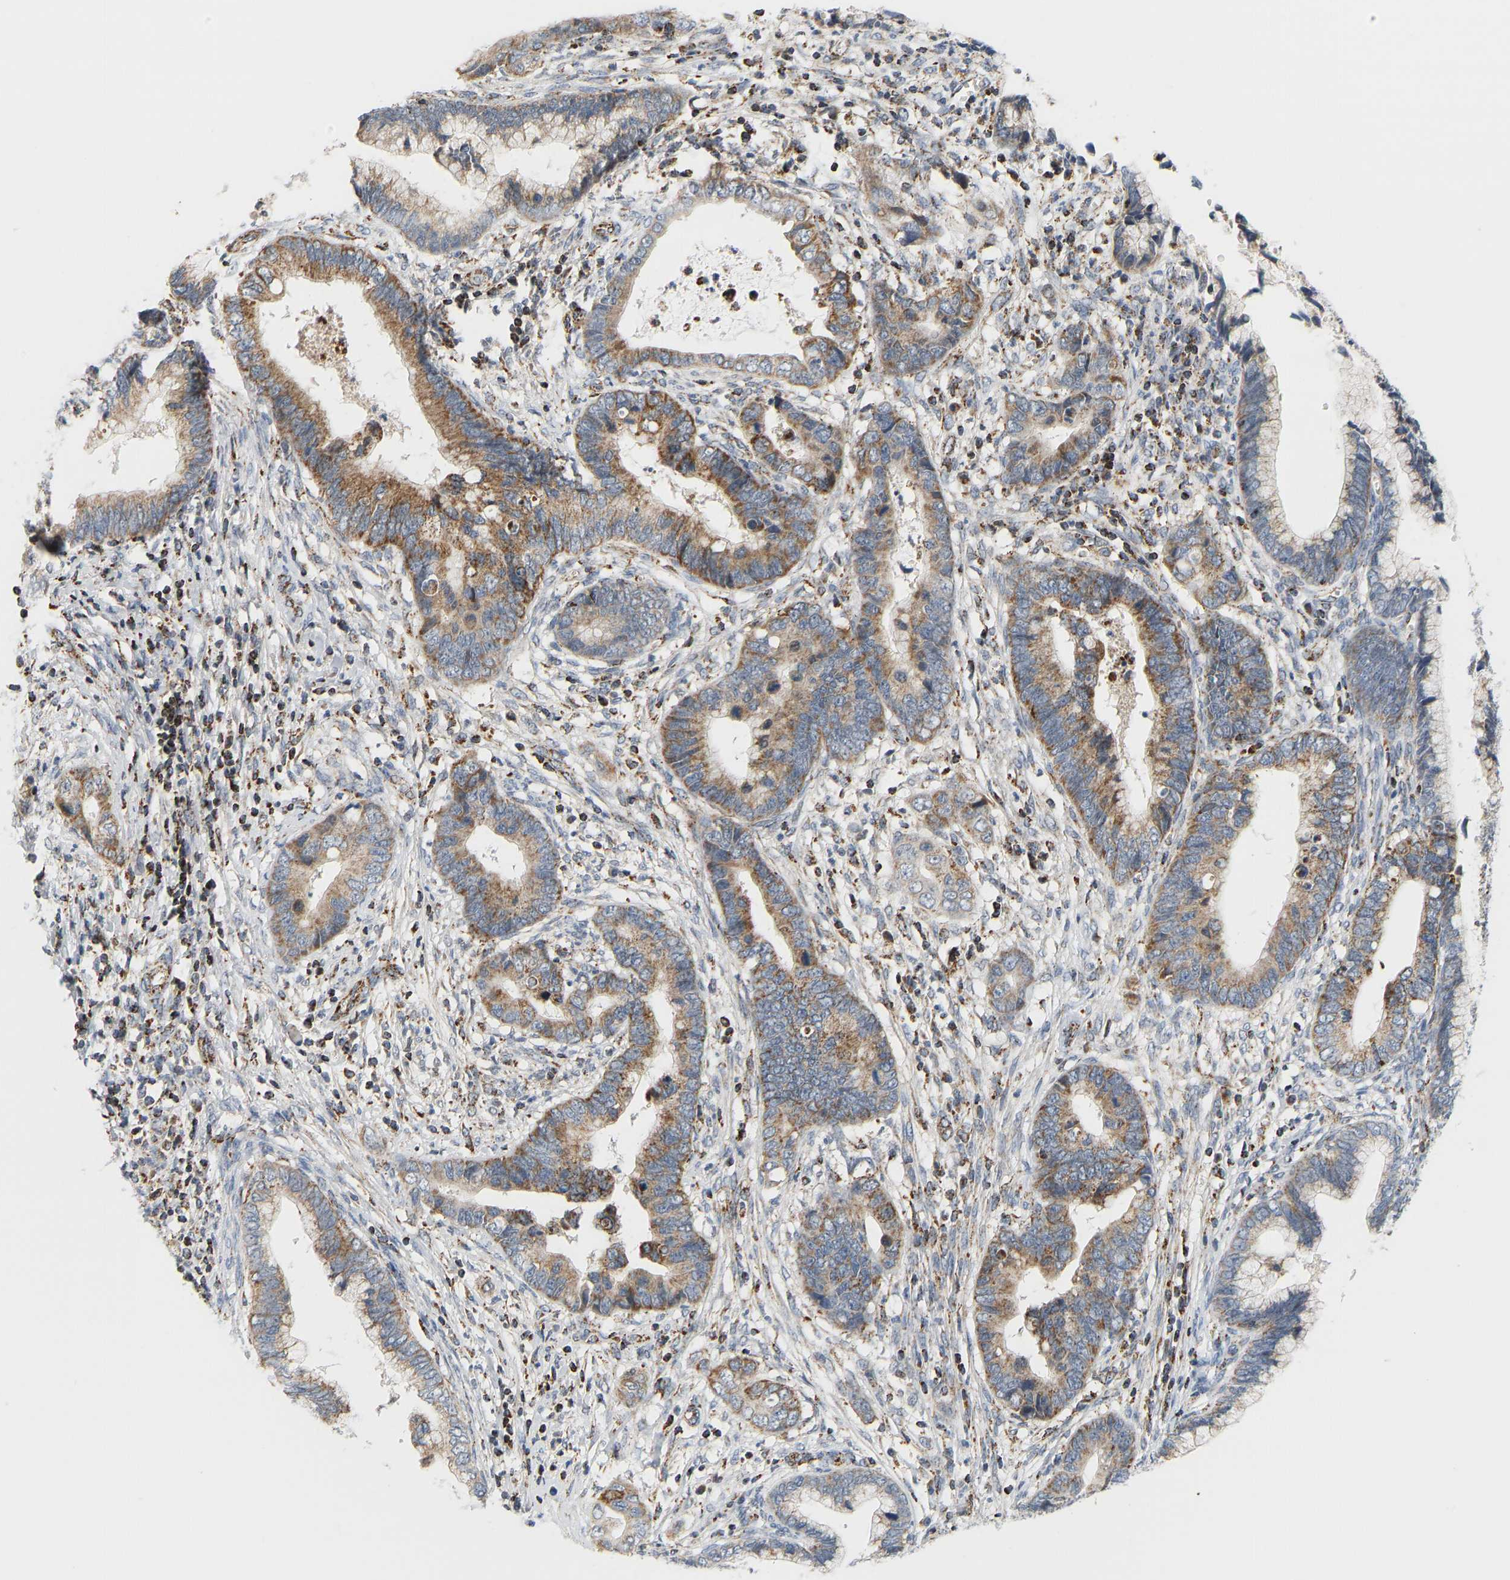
{"staining": {"intensity": "moderate", "quantity": ">75%", "location": "cytoplasmic/membranous"}, "tissue": "cervical cancer", "cell_type": "Tumor cells", "image_type": "cancer", "snomed": [{"axis": "morphology", "description": "Adenocarcinoma, NOS"}, {"axis": "topography", "description": "Cervix"}], "caption": "IHC (DAB) staining of cervical cancer (adenocarcinoma) exhibits moderate cytoplasmic/membranous protein expression in approximately >75% of tumor cells.", "gene": "GPSM2", "patient": {"sex": "female", "age": 44}}